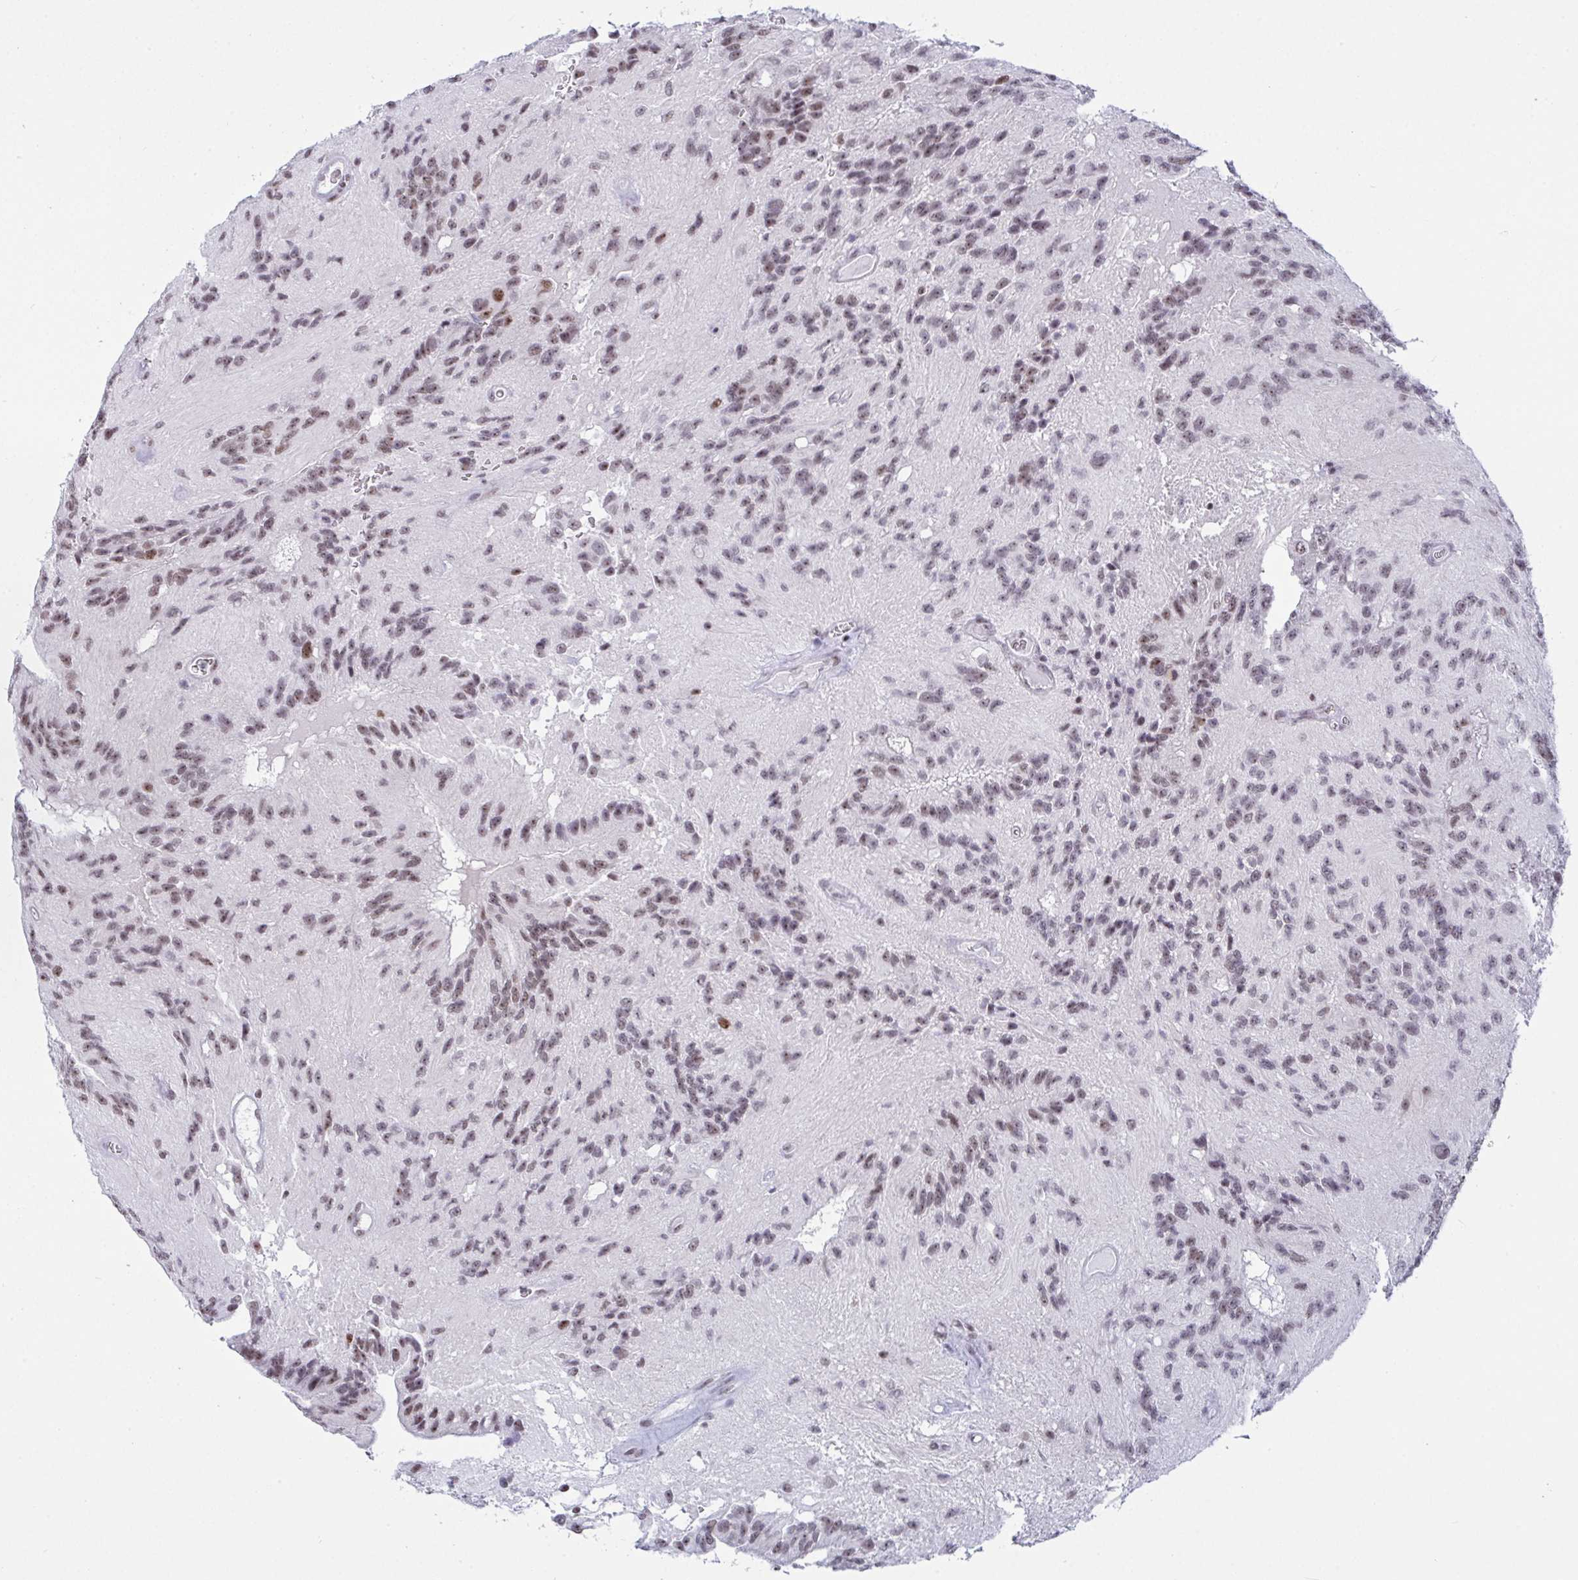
{"staining": {"intensity": "weak", "quantity": ">75%", "location": "nuclear"}, "tissue": "glioma", "cell_type": "Tumor cells", "image_type": "cancer", "snomed": [{"axis": "morphology", "description": "Glioma, malignant, Low grade"}, {"axis": "topography", "description": "Brain"}], "caption": "Protein analysis of malignant low-grade glioma tissue demonstrates weak nuclear positivity in approximately >75% of tumor cells.", "gene": "SUPT16H", "patient": {"sex": "male", "age": 31}}